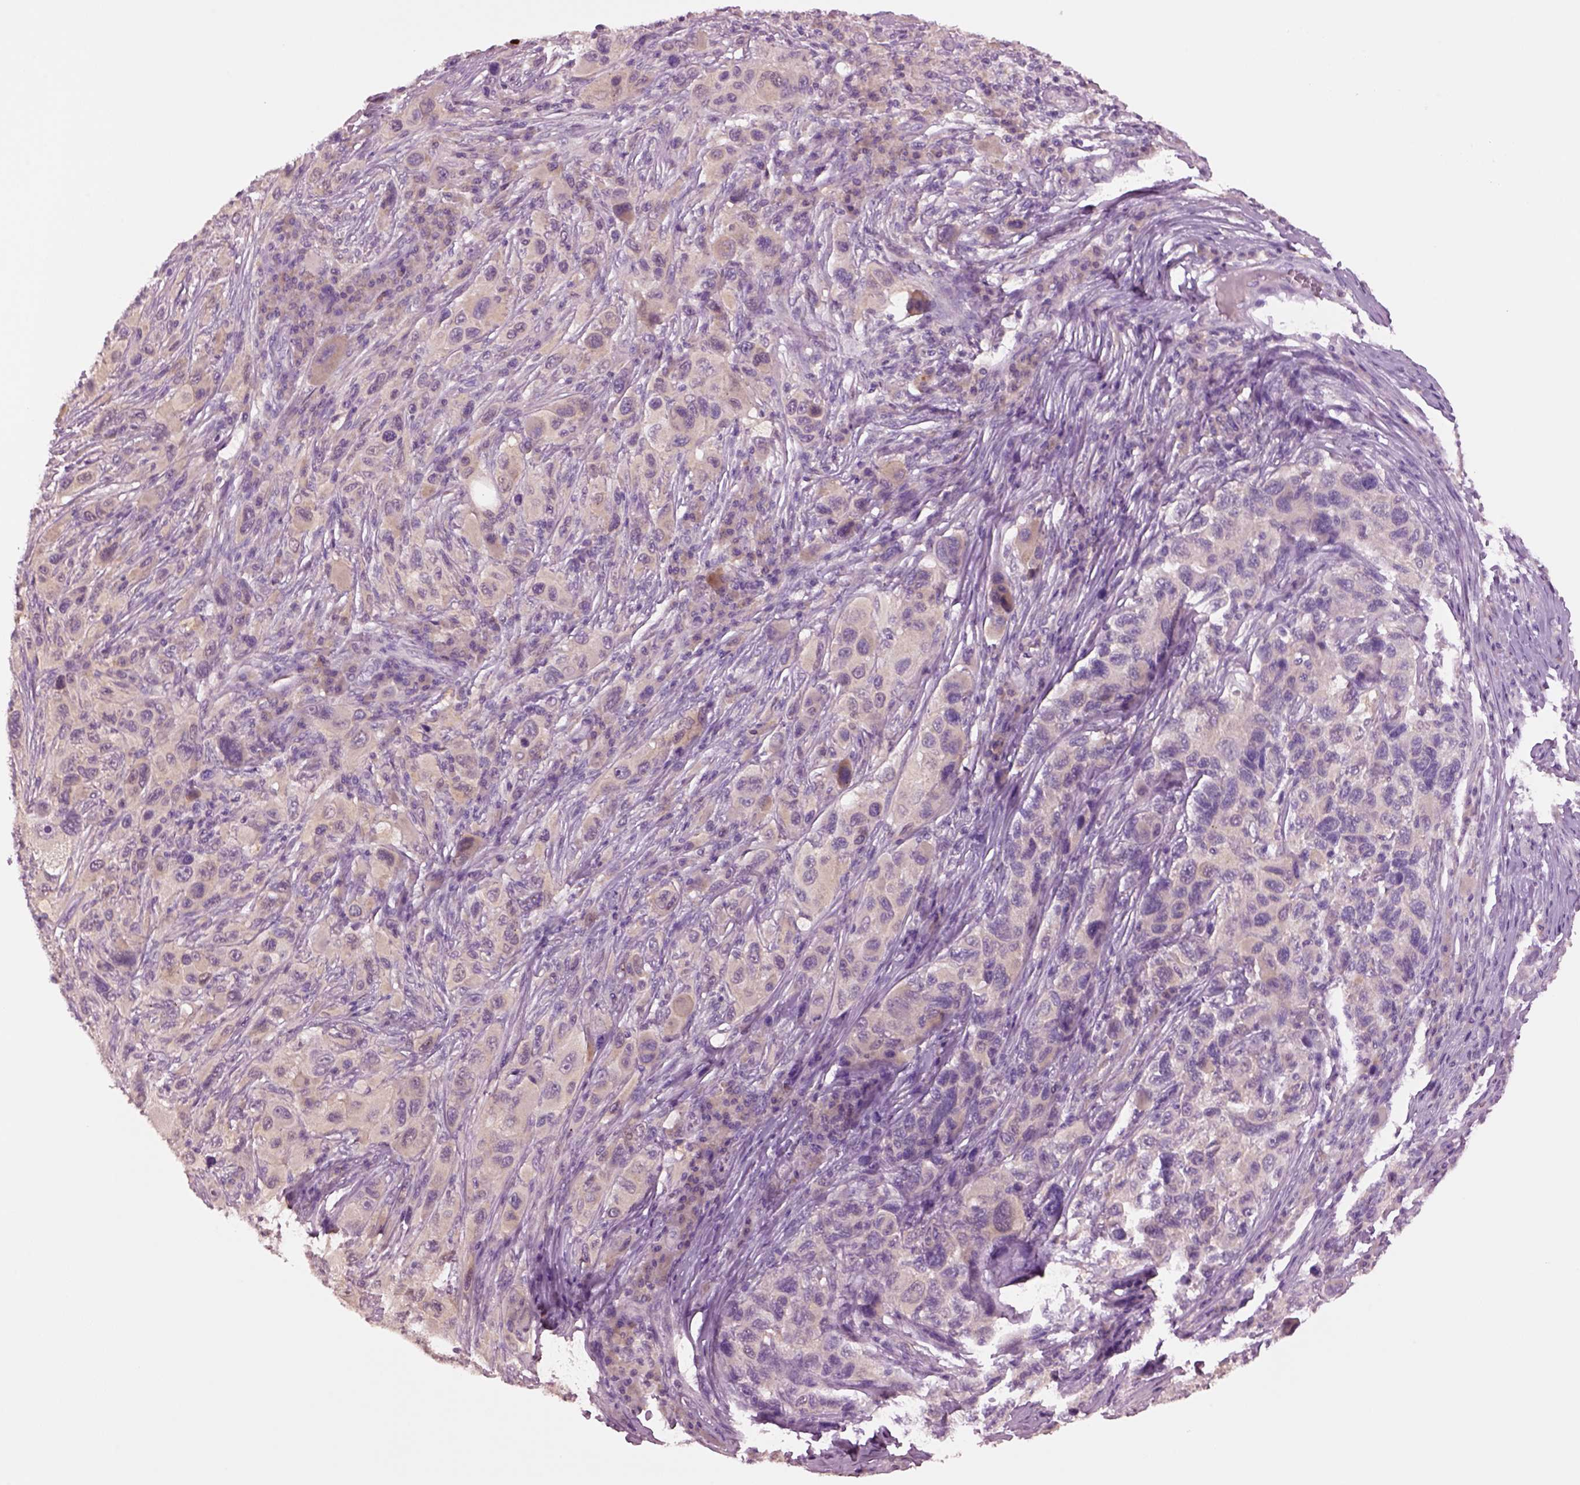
{"staining": {"intensity": "negative", "quantity": "none", "location": "none"}, "tissue": "melanoma", "cell_type": "Tumor cells", "image_type": "cancer", "snomed": [{"axis": "morphology", "description": "Malignant melanoma, NOS"}, {"axis": "topography", "description": "Skin"}], "caption": "Immunohistochemical staining of human malignant melanoma displays no significant staining in tumor cells.", "gene": "CLPSL1", "patient": {"sex": "male", "age": 53}}